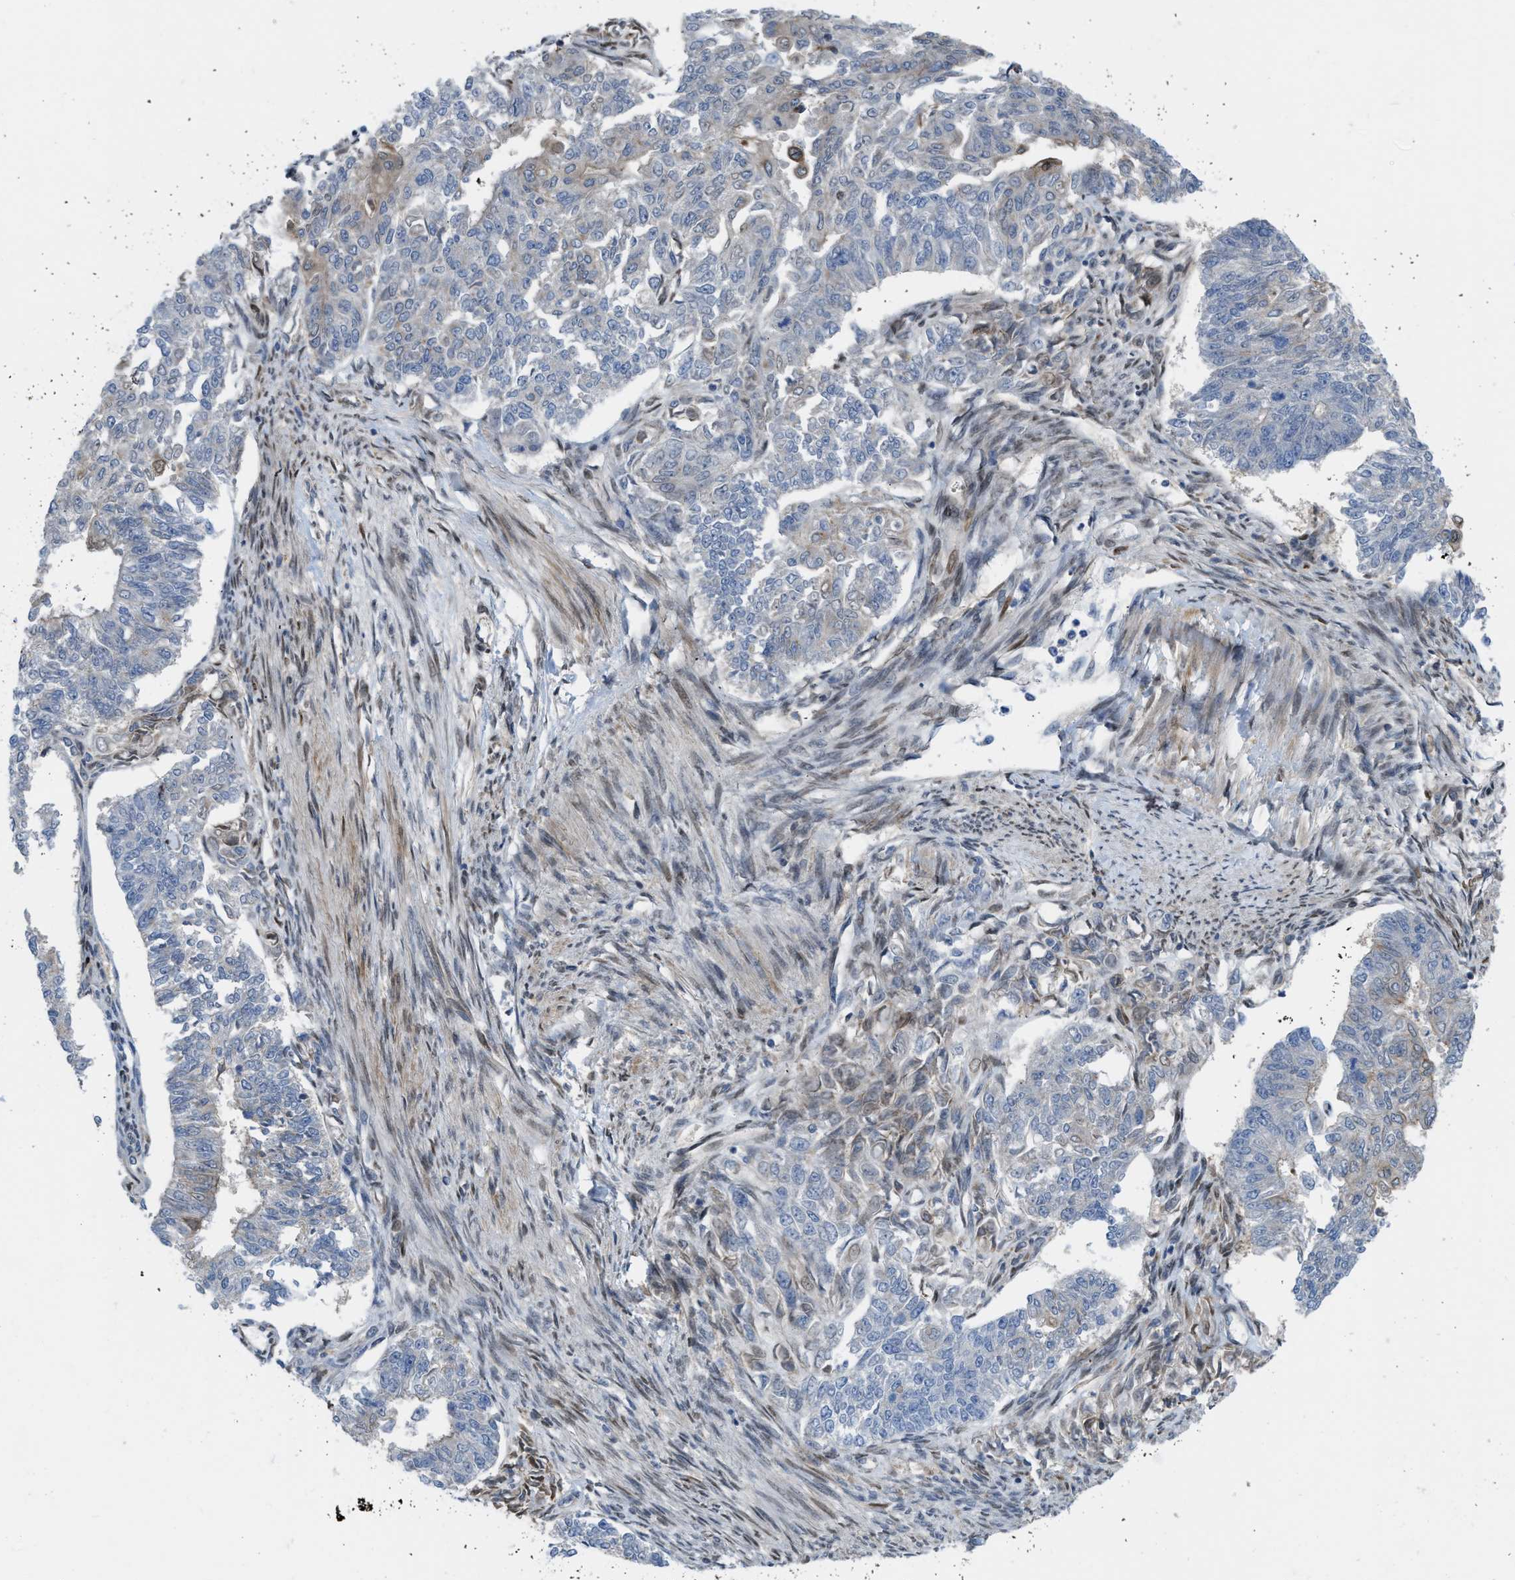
{"staining": {"intensity": "negative", "quantity": "none", "location": "none"}, "tissue": "endometrial cancer", "cell_type": "Tumor cells", "image_type": "cancer", "snomed": [{"axis": "morphology", "description": "Adenocarcinoma, NOS"}, {"axis": "topography", "description": "Endometrium"}], "caption": "A high-resolution histopathology image shows immunohistochemistry (IHC) staining of adenocarcinoma (endometrial), which exhibits no significant staining in tumor cells. Nuclei are stained in blue.", "gene": "MYO18A", "patient": {"sex": "female", "age": 32}}